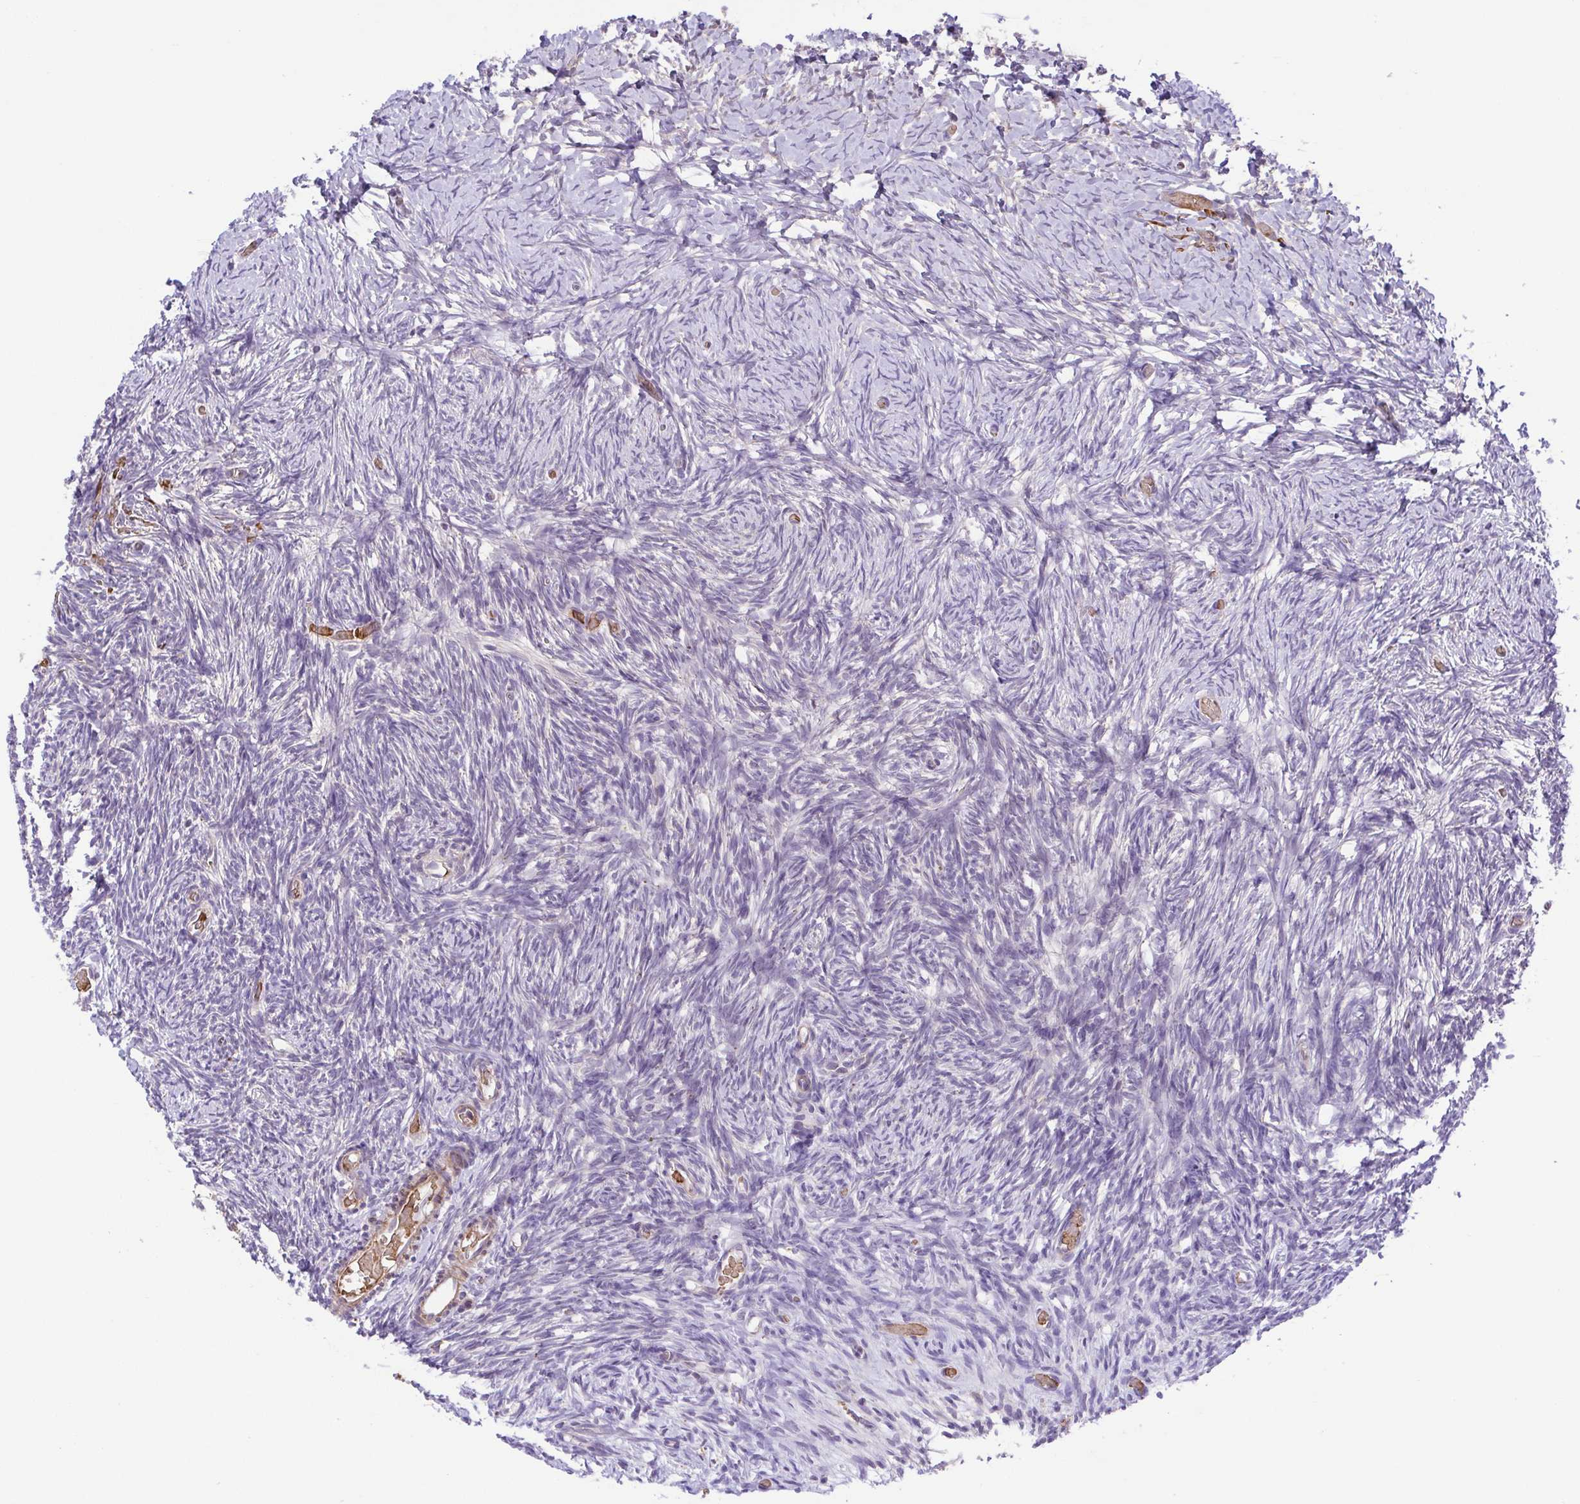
{"staining": {"intensity": "weak", "quantity": ">75%", "location": "cytoplasmic/membranous"}, "tissue": "ovary", "cell_type": "Follicle cells", "image_type": "normal", "snomed": [{"axis": "morphology", "description": "Normal tissue, NOS"}, {"axis": "topography", "description": "Ovary"}], "caption": "Protein expression by immunohistochemistry (IHC) exhibits weak cytoplasmic/membranous staining in approximately >75% of follicle cells in normal ovary.", "gene": "IDE", "patient": {"sex": "female", "age": 39}}